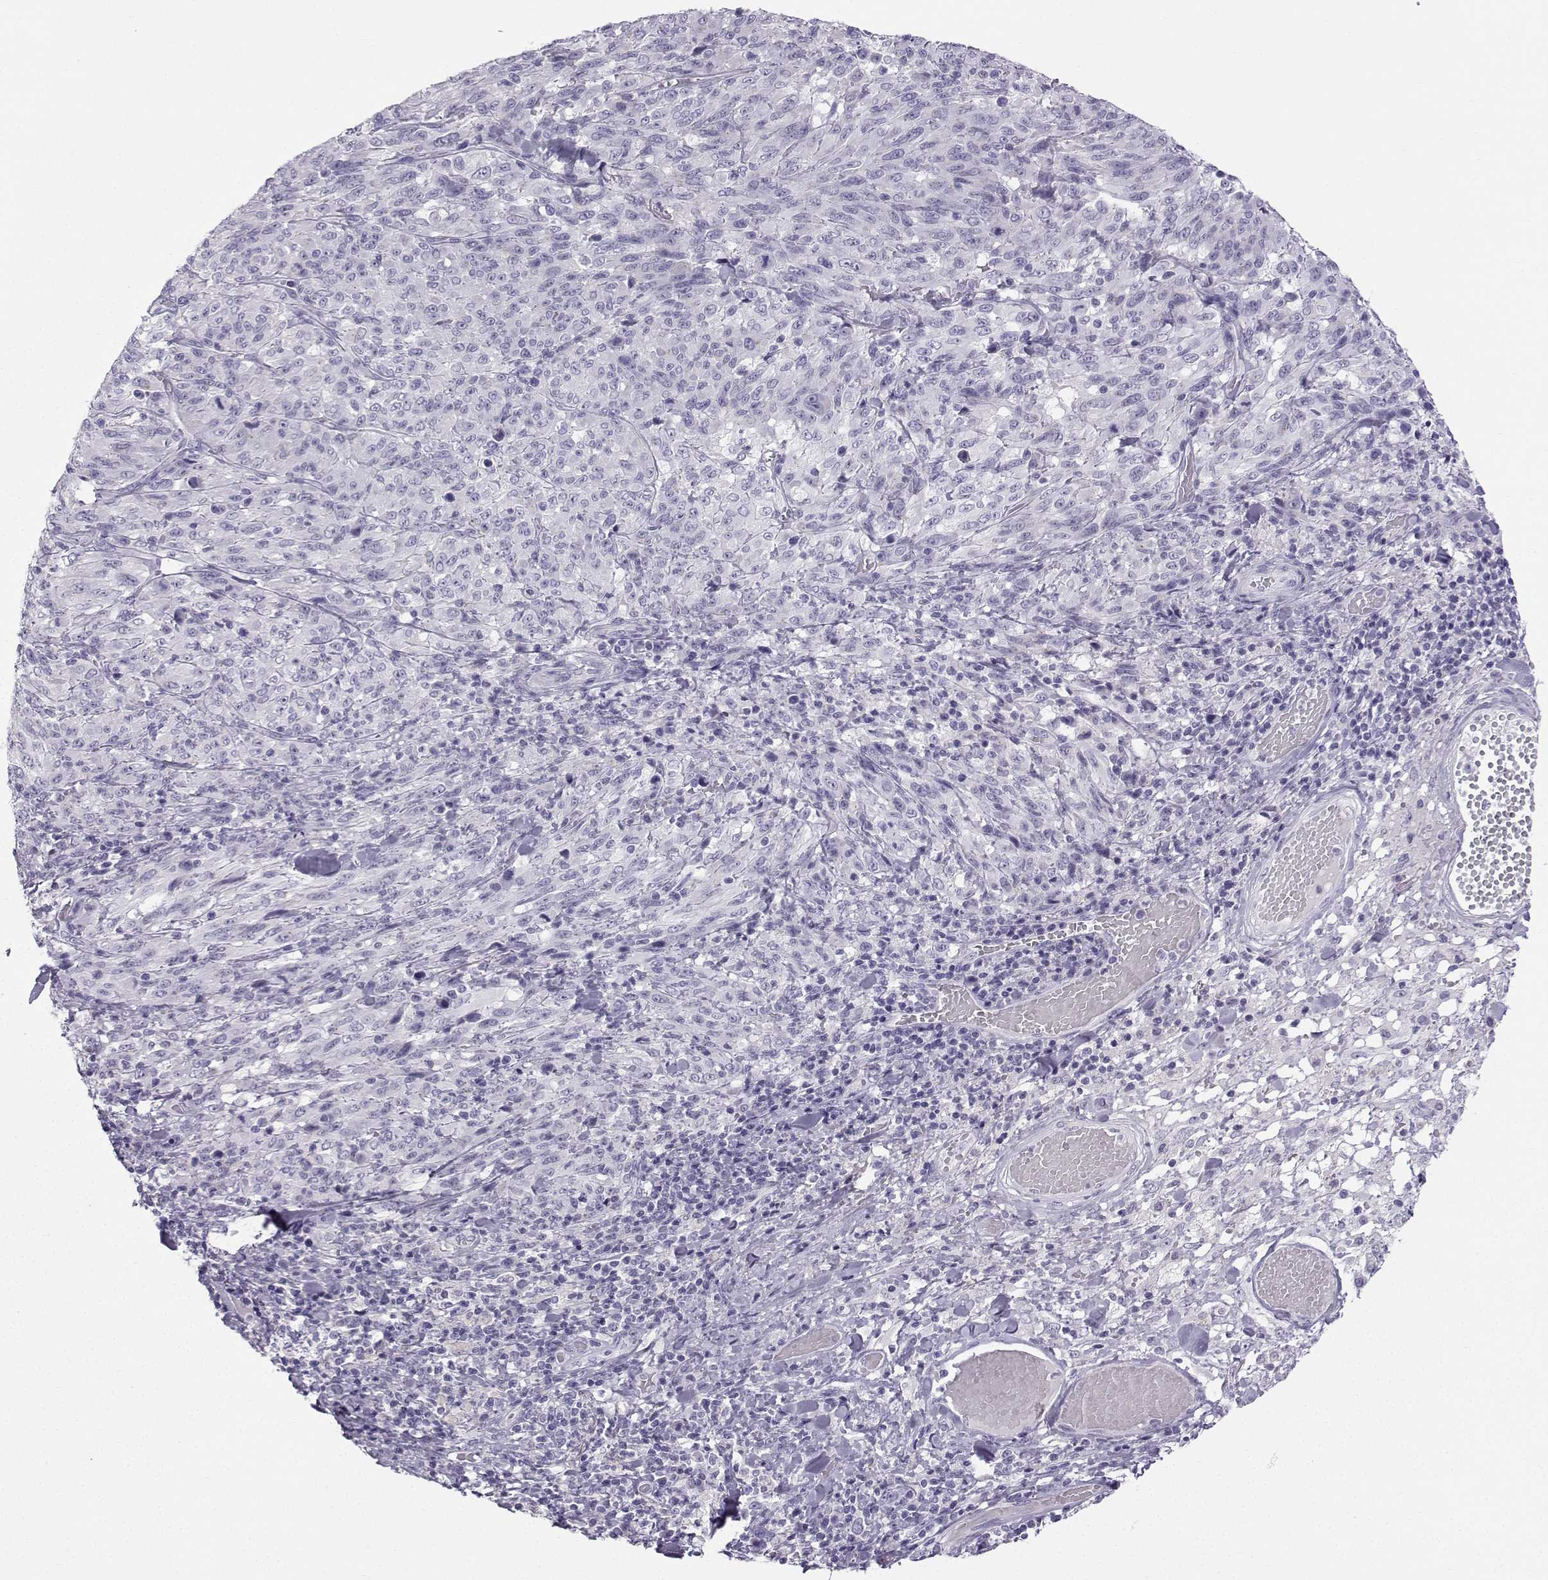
{"staining": {"intensity": "negative", "quantity": "none", "location": "none"}, "tissue": "melanoma", "cell_type": "Tumor cells", "image_type": "cancer", "snomed": [{"axis": "morphology", "description": "Malignant melanoma, NOS"}, {"axis": "topography", "description": "Skin"}], "caption": "Tumor cells are negative for protein expression in human malignant melanoma. The staining is performed using DAB brown chromogen with nuclei counter-stained in using hematoxylin.", "gene": "ZBTB8B", "patient": {"sex": "female", "age": 91}}